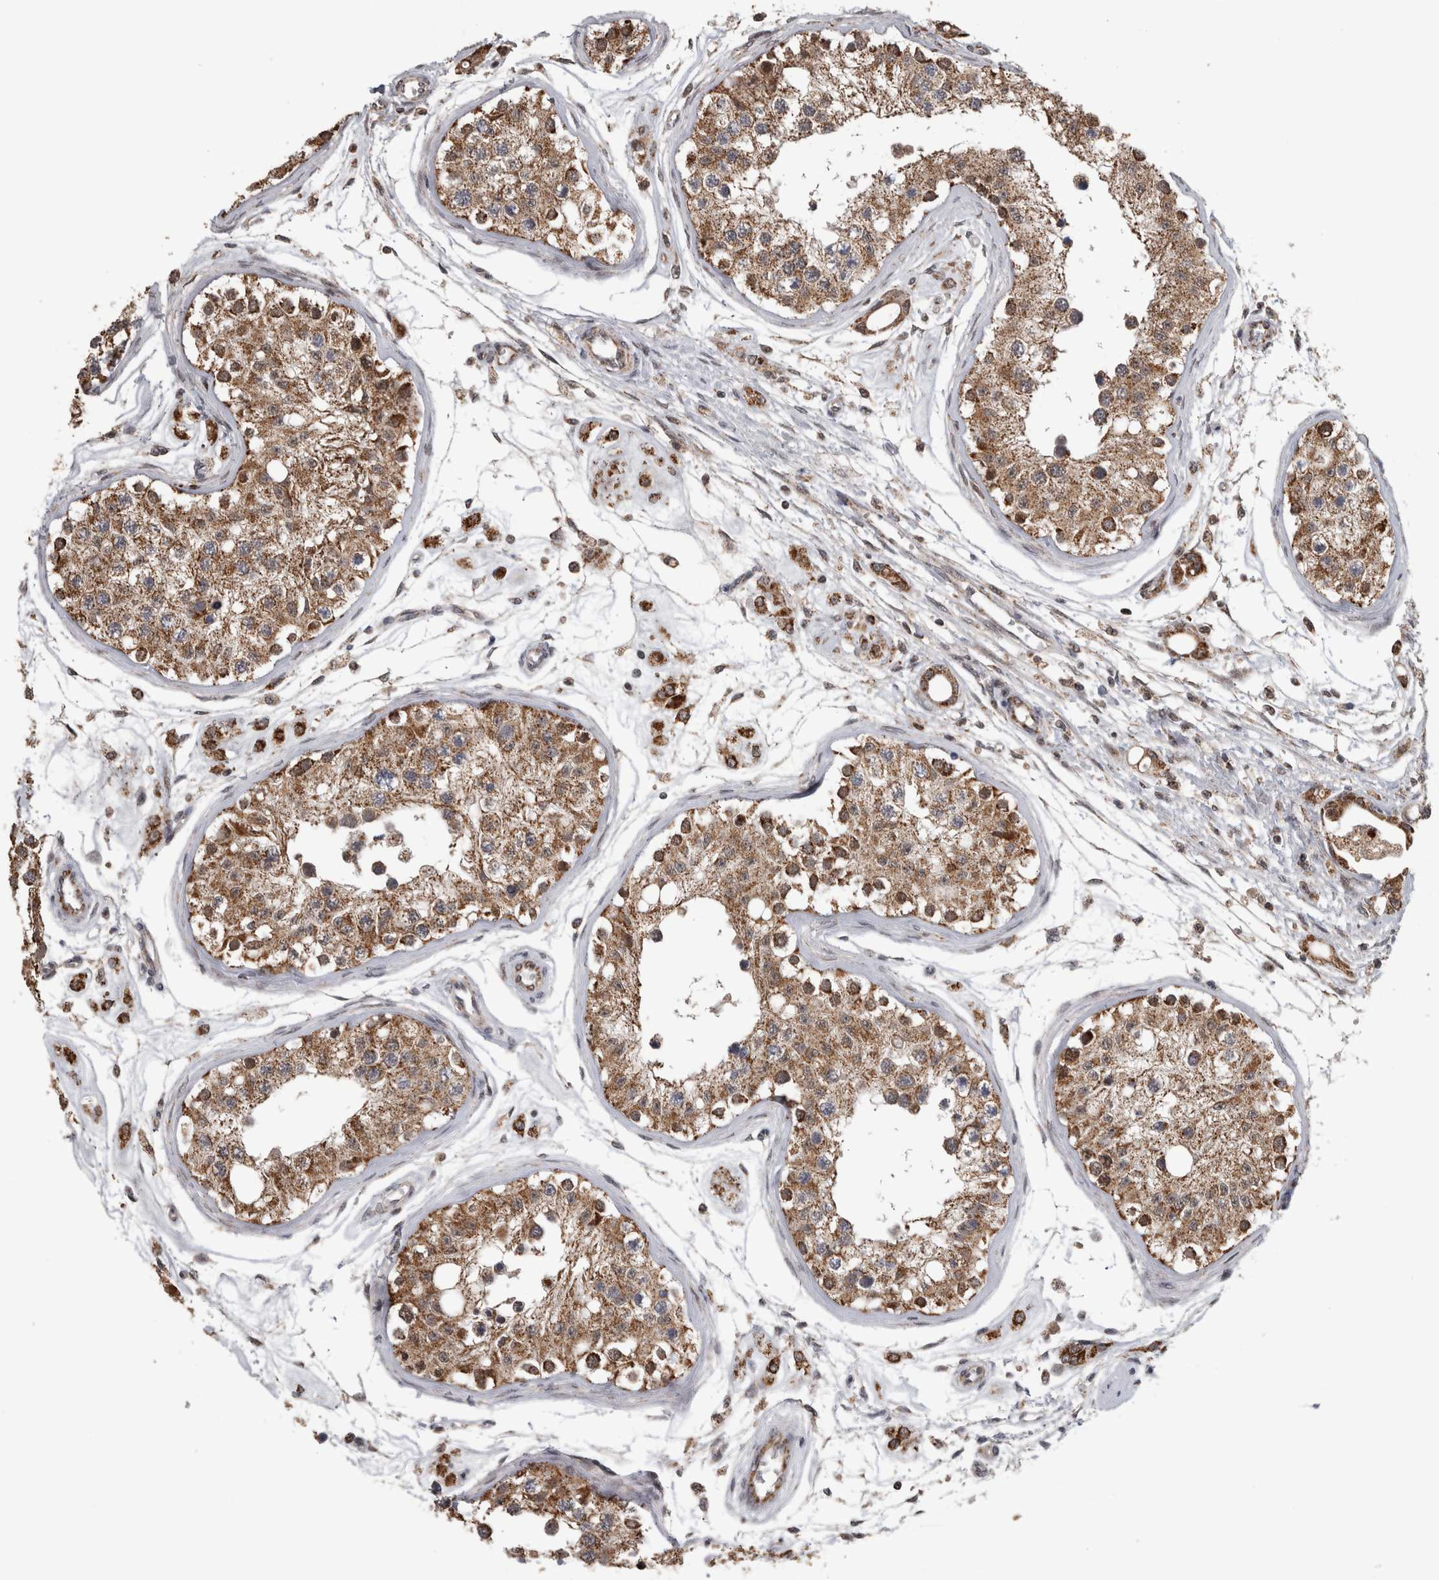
{"staining": {"intensity": "moderate", "quantity": ">75%", "location": "cytoplasmic/membranous"}, "tissue": "testis", "cell_type": "Cells in seminiferous ducts", "image_type": "normal", "snomed": [{"axis": "morphology", "description": "Normal tissue, NOS"}, {"axis": "morphology", "description": "Adenocarcinoma, metastatic, NOS"}, {"axis": "topography", "description": "Testis"}], "caption": "Protein staining by IHC shows moderate cytoplasmic/membranous expression in approximately >75% of cells in seminiferous ducts in normal testis. The protein of interest is shown in brown color, while the nuclei are stained blue.", "gene": "OR2K2", "patient": {"sex": "male", "age": 26}}